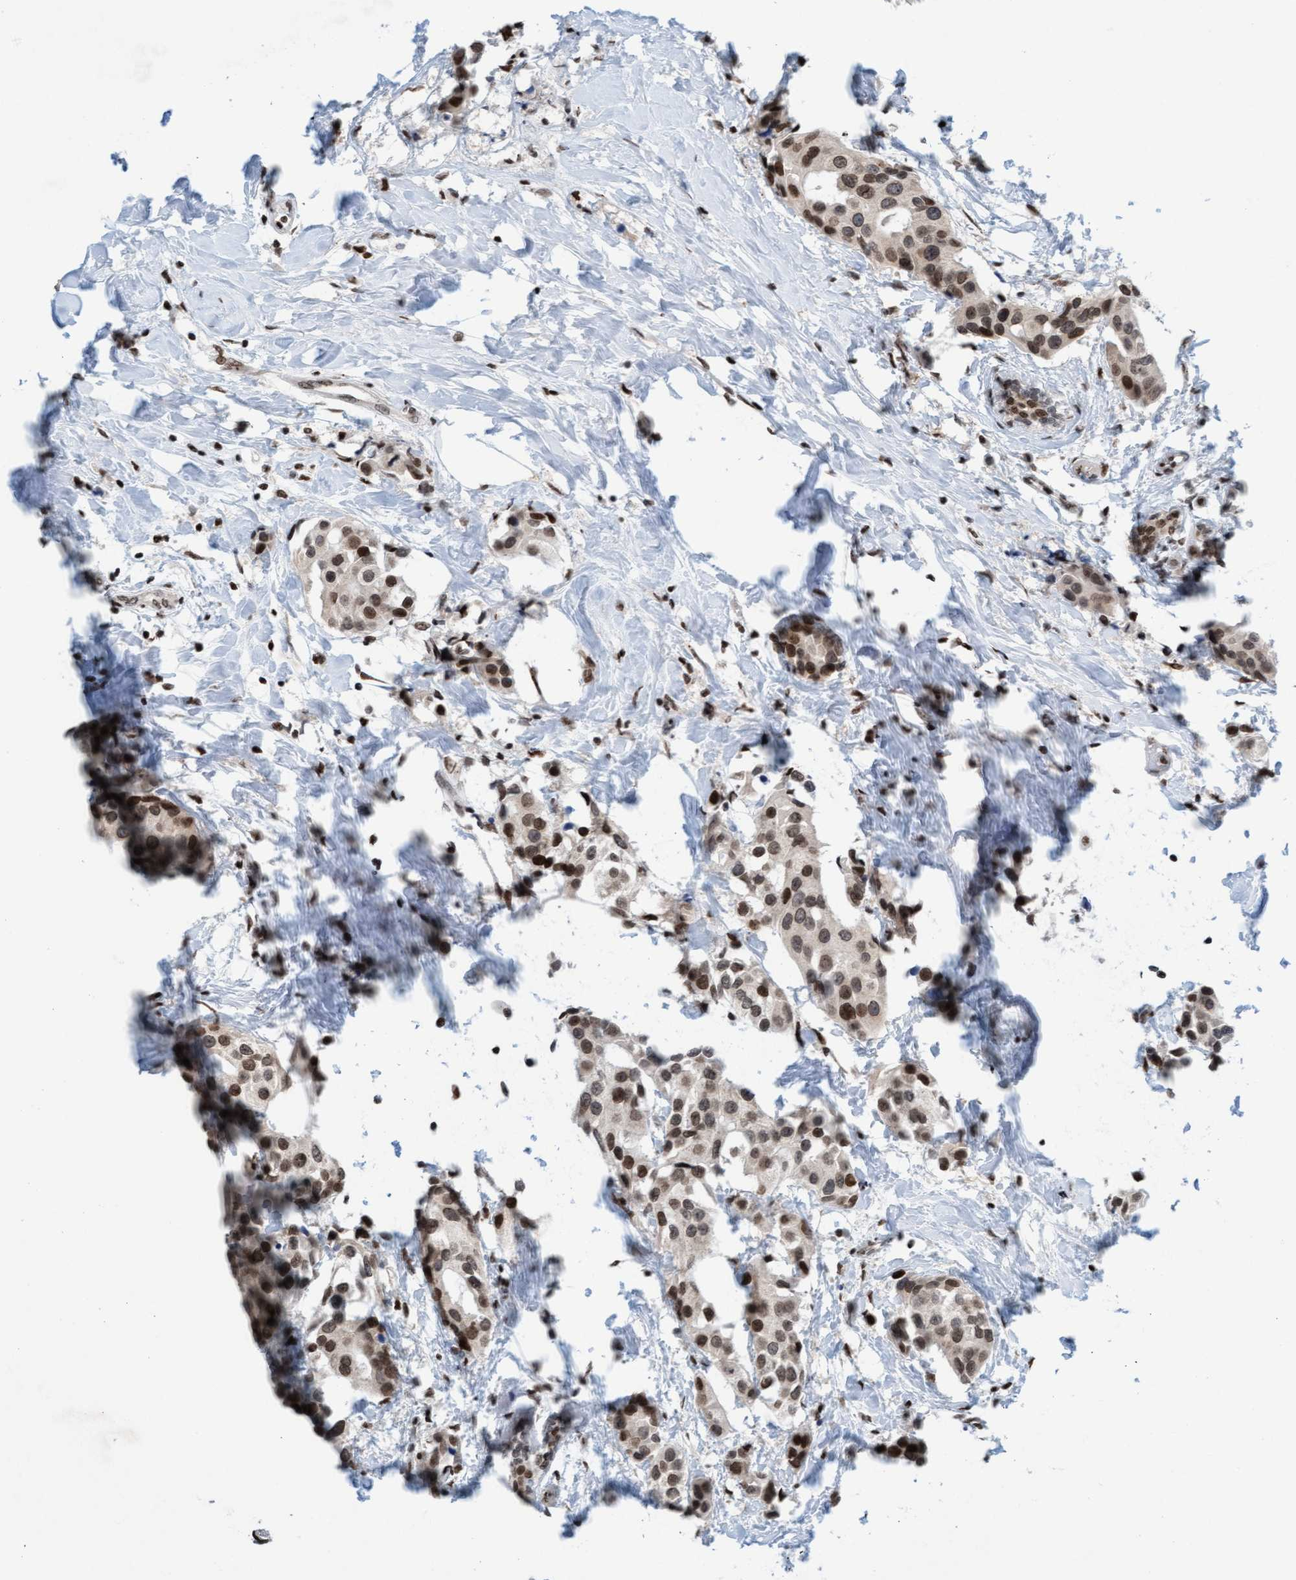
{"staining": {"intensity": "moderate", "quantity": ">75%", "location": "nuclear"}, "tissue": "breast cancer", "cell_type": "Tumor cells", "image_type": "cancer", "snomed": [{"axis": "morphology", "description": "Normal tissue, NOS"}, {"axis": "morphology", "description": "Duct carcinoma"}, {"axis": "topography", "description": "Breast"}], "caption": "A brown stain shows moderate nuclear expression of a protein in intraductal carcinoma (breast) tumor cells.", "gene": "GLRX2", "patient": {"sex": "female", "age": 39}}